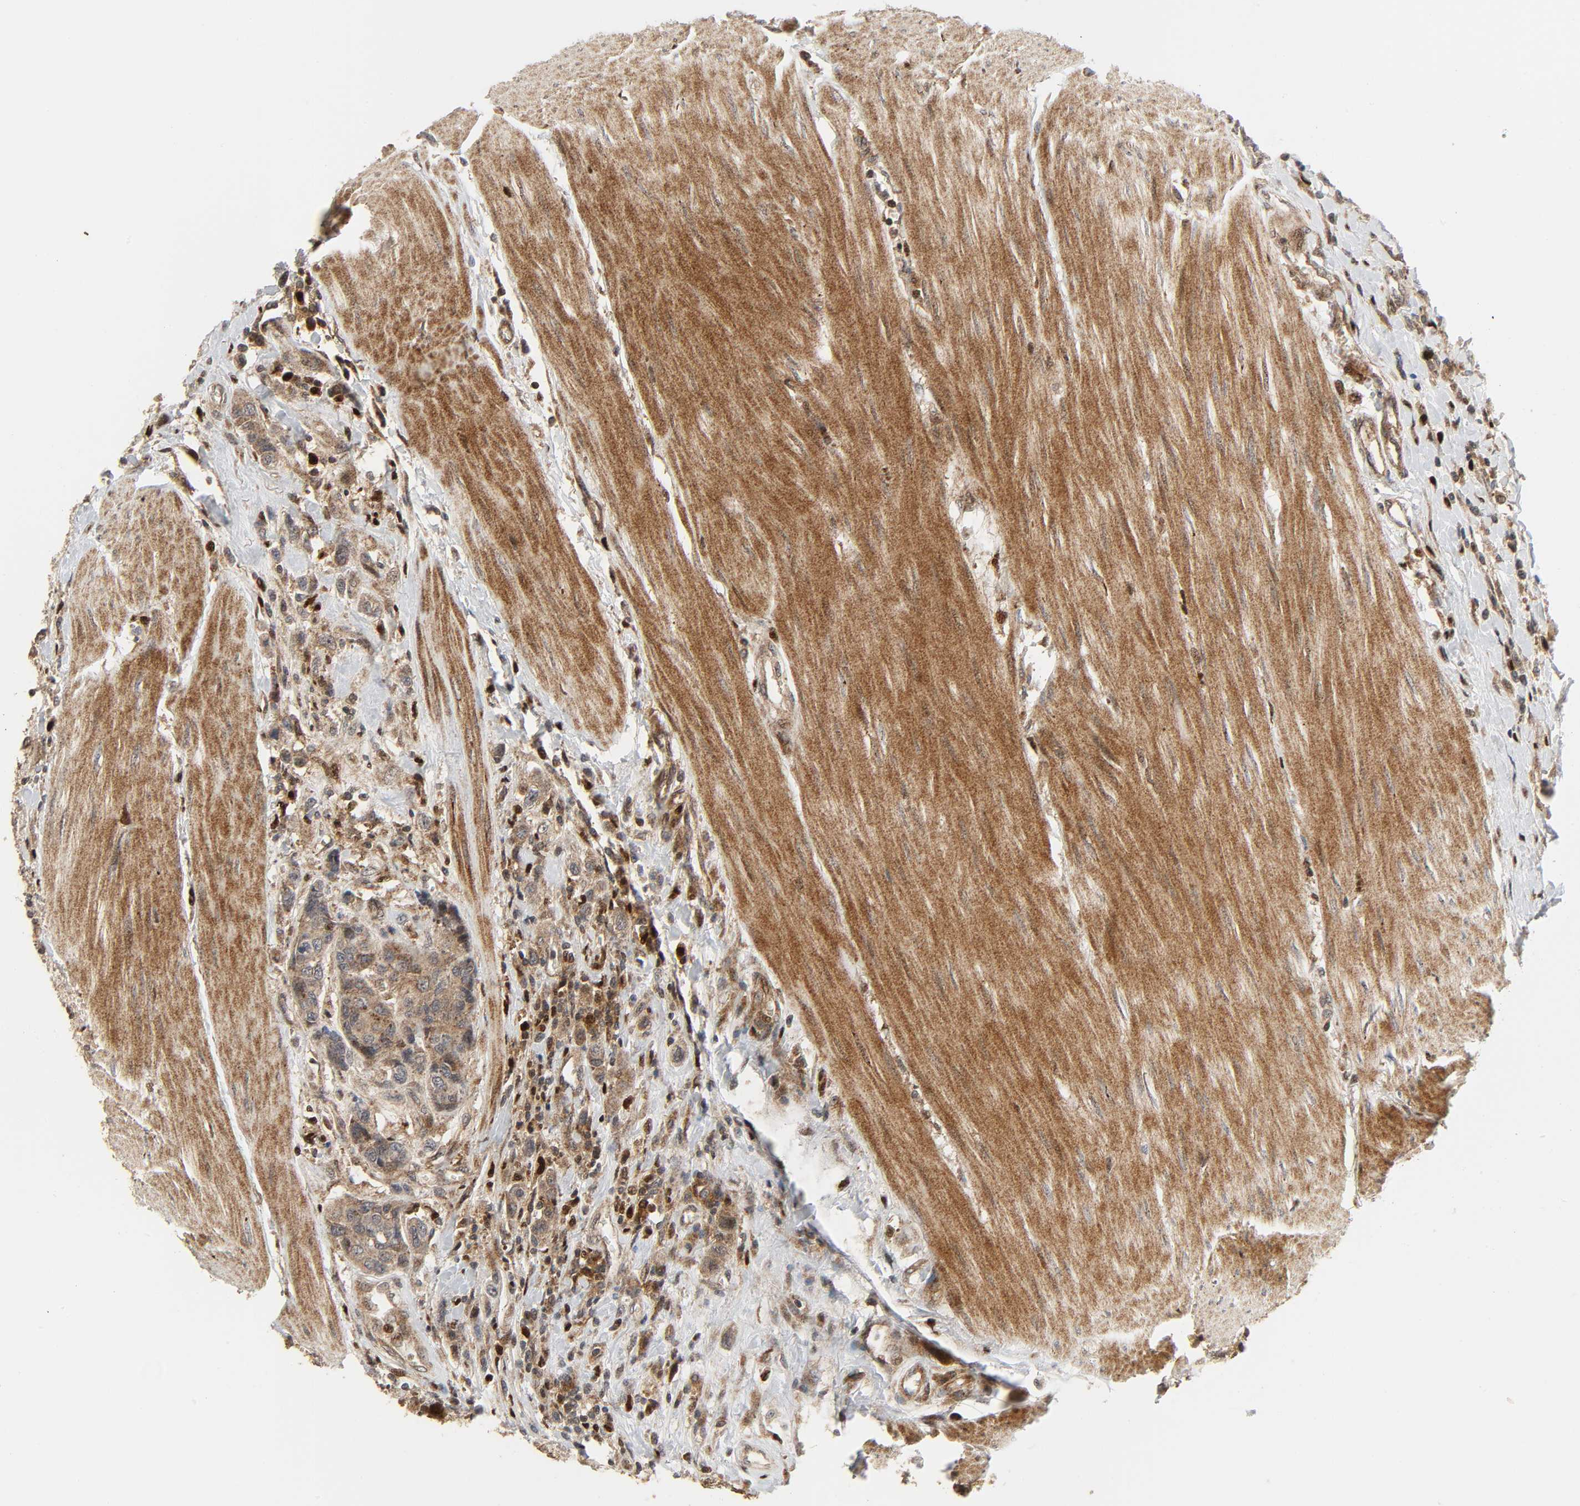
{"staining": {"intensity": "moderate", "quantity": ">75%", "location": "cytoplasmic/membranous"}, "tissue": "urothelial cancer", "cell_type": "Tumor cells", "image_type": "cancer", "snomed": [{"axis": "morphology", "description": "Urothelial carcinoma, High grade"}, {"axis": "topography", "description": "Urinary bladder"}], "caption": "Immunohistochemical staining of urothelial carcinoma (high-grade) shows medium levels of moderate cytoplasmic/membranous positivity in about >75% of tumor cells. Using DAB (brown) and hematoxylin (blue) stains, captured at high magnification using brightfield microscopy.", "gene": "CHUK", "patient": {"sex": "male", "age": 50}}